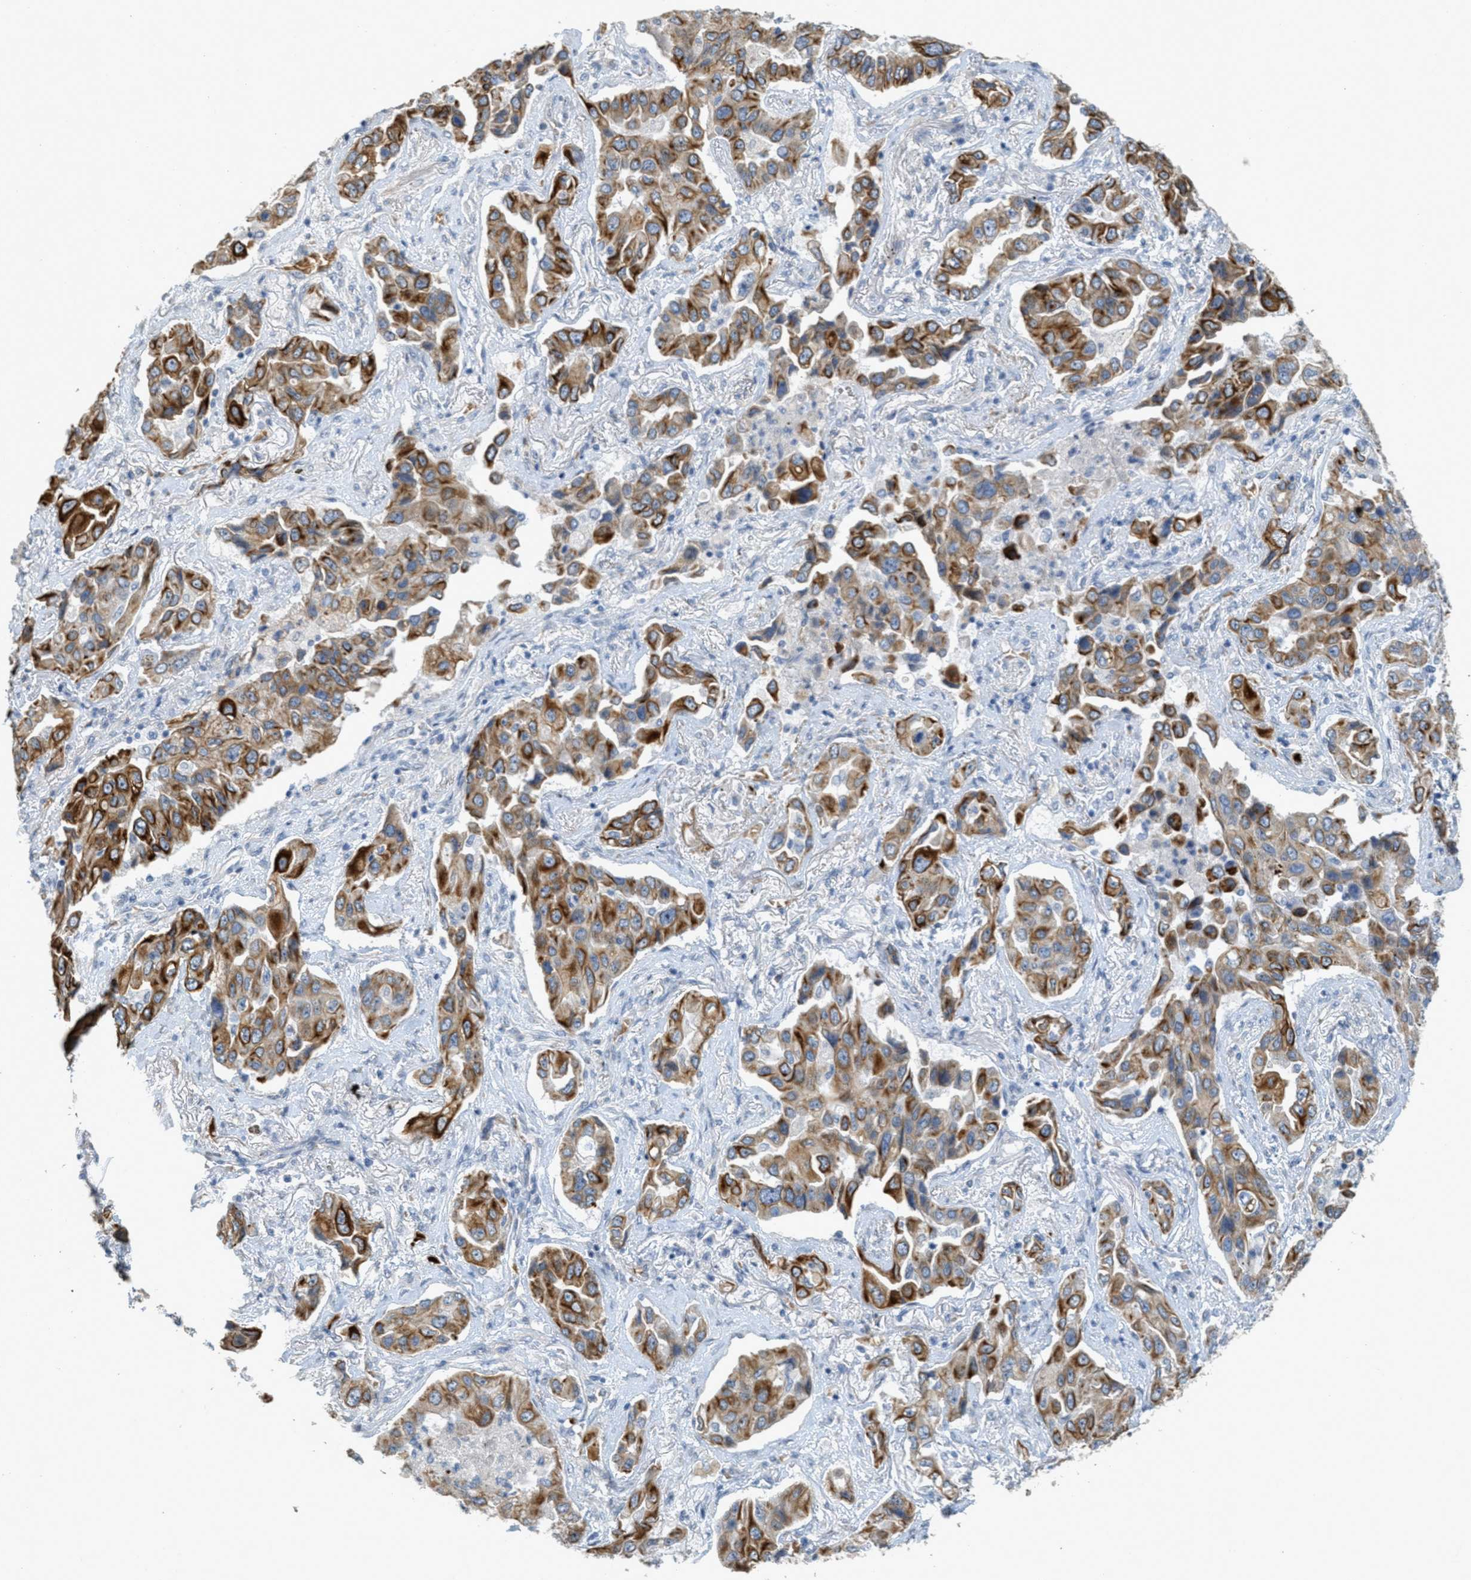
{"staining": {"intensity": "moderate", "quantity": ">75%", "location": "cytoplasmic/membranous"}, "tissue": "lung cancer", "cell_type": "Tumor cells", "image_type": "cancer", "snomed": [{"axis": "morphology", "description": "Adenocarcinoma, NOS"}, {"axis": "topography", "description": "Lung"}], "caption": "Protein expression analysis of adenocarcinoma (lung) displays moderate cytoplasmic/membranous expression in approximately >75% of tumor cells.", "gene": "MRS2", "patient": {"sex": "female", "age": 65}}